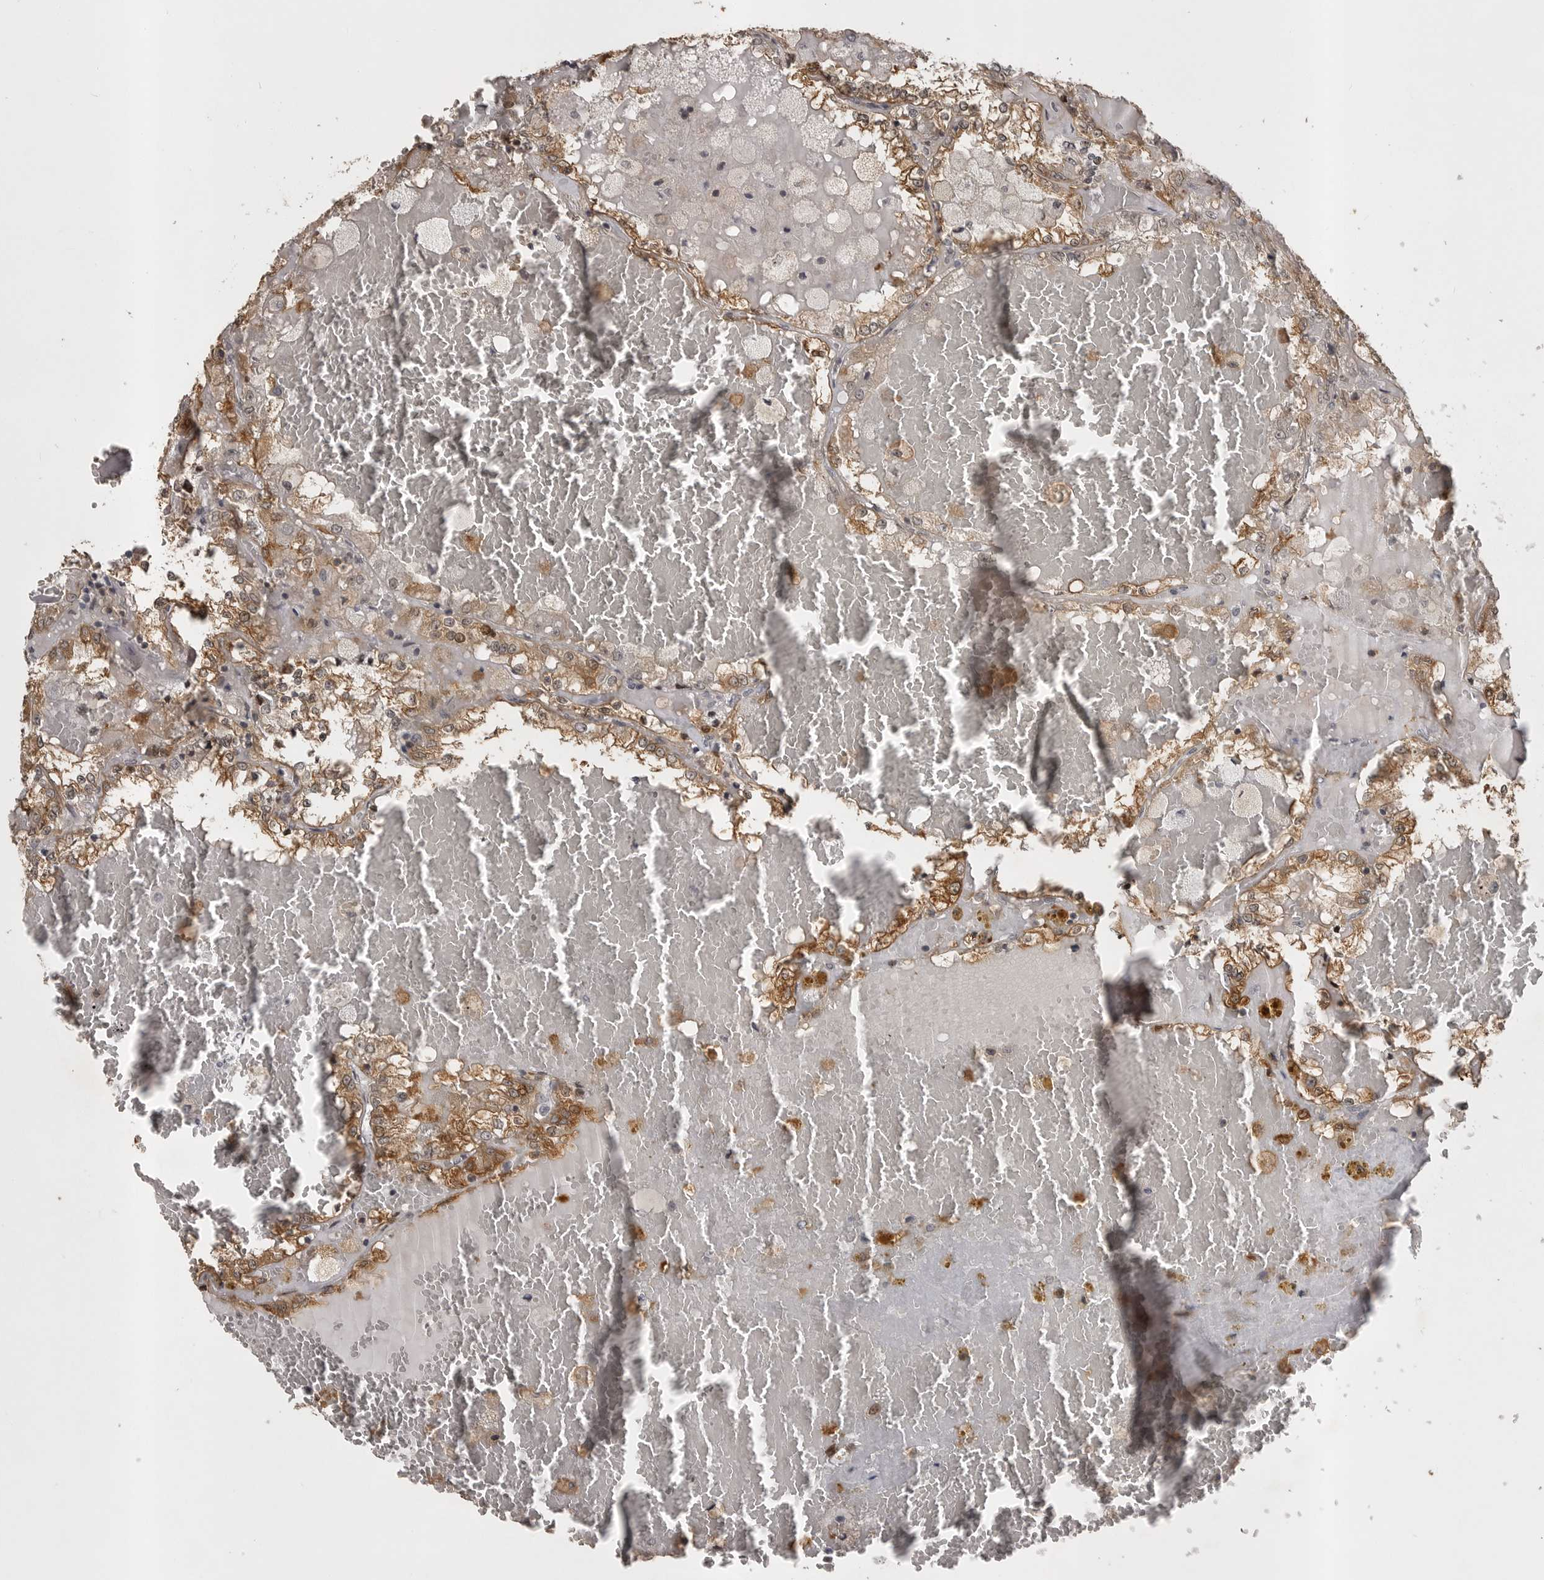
{"staining": {"intensity": "moderate", "quantity": ">75%", "location": "cytoplasmic/membranous"}, "tissue": "renal cancer", "cell_type": "Tumor cells", "image_type": "cancer", "snomed": [{"axis": "morphology", "description": "Adenocarcinoma, NOS"}, {"axis": "topography", "description": "Kidney"}], "caption": "A medium amount of moderate cytoplasmic/membranous staining is seen in about >75% of tumor cells in renal cancer (adenocarcinoma) tissue.", "gene": "SNX16", "patient": {"sex": "female", "age": 56}}